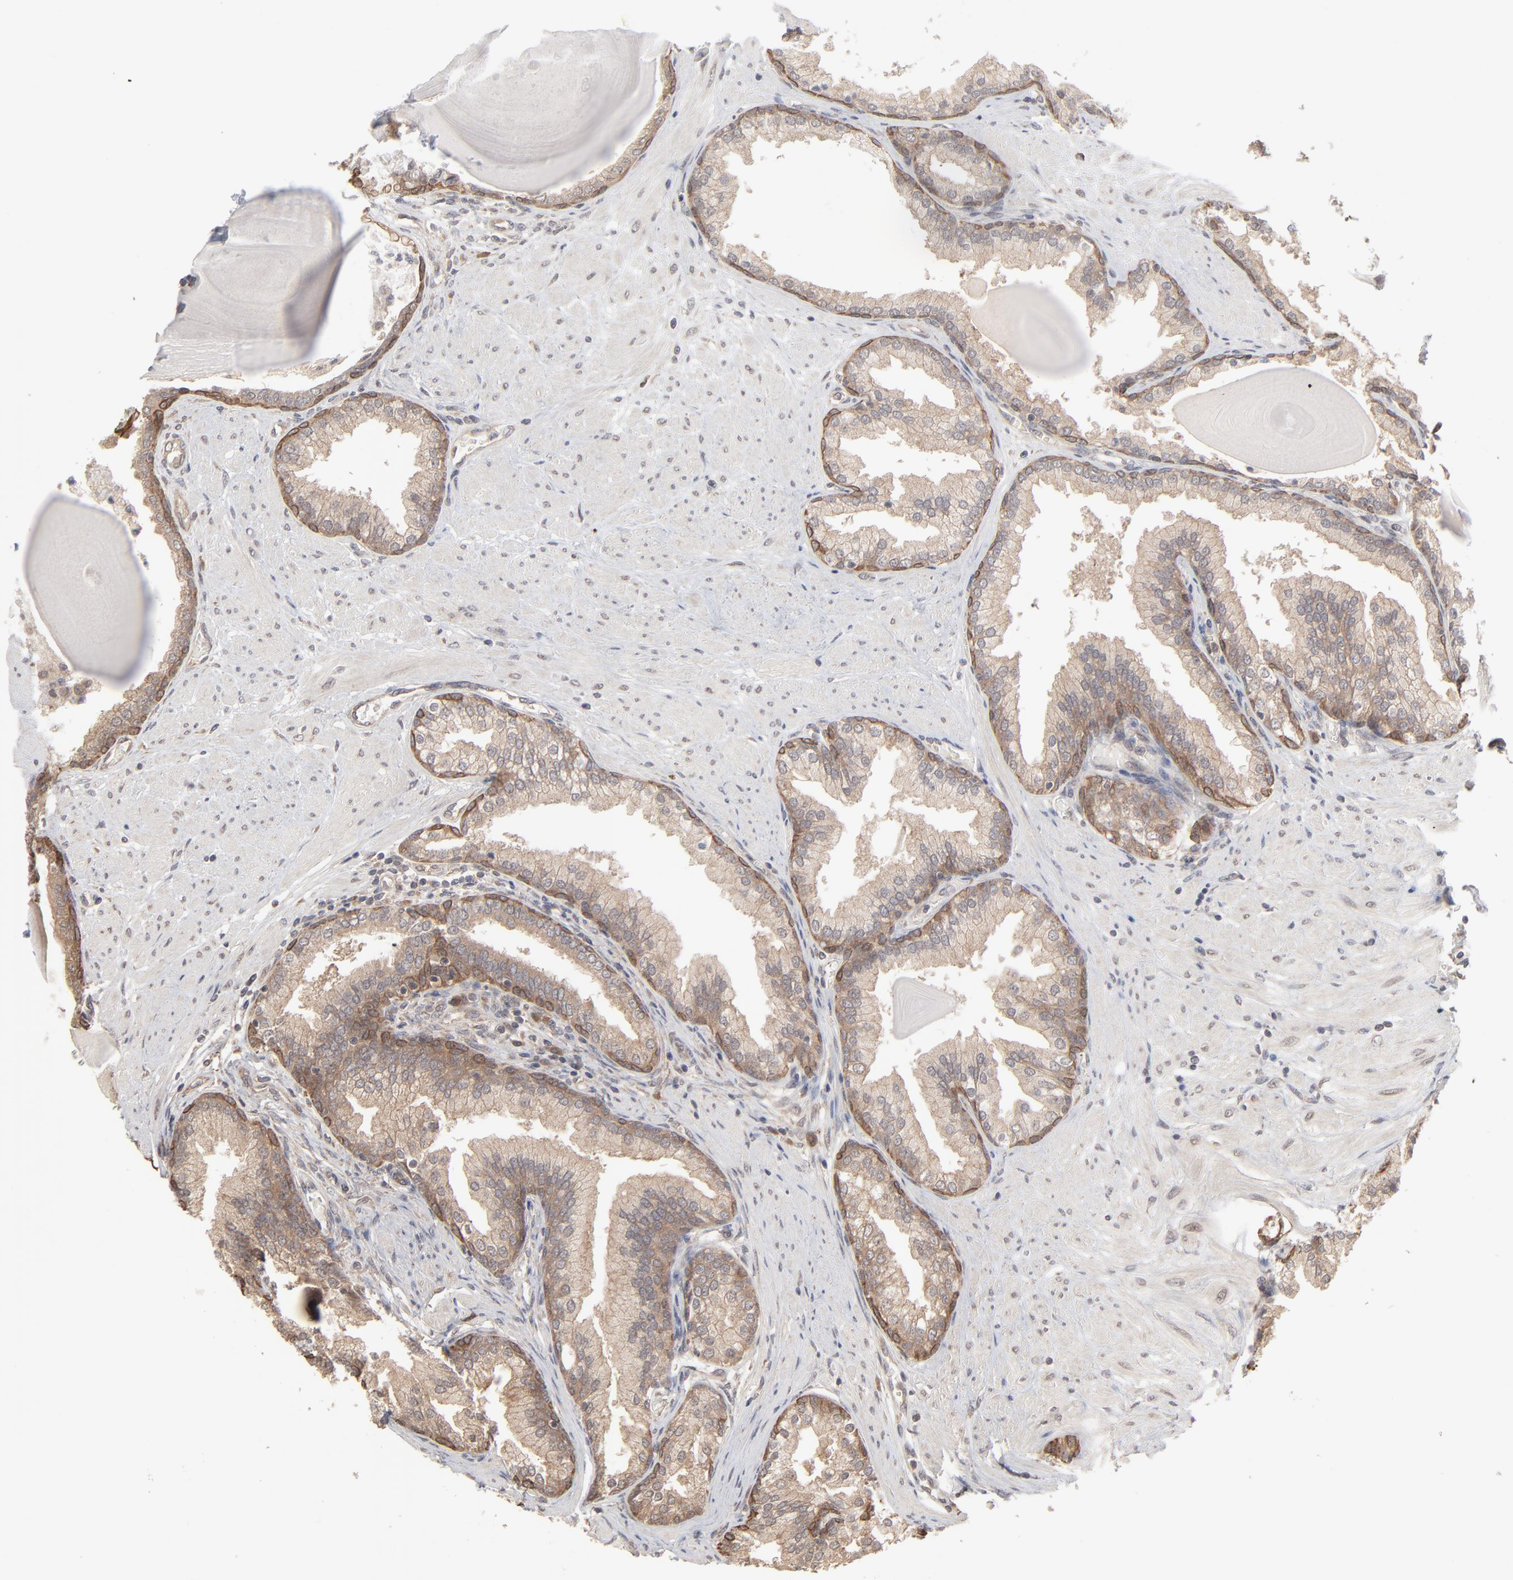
{"staining": {"intensity": "weak", "quantity": ">75%", "location": "cytoplasmic/membranous"}, "tissue": "prostate", "cell_type": "Glandular cells", "image_type": "normal", "snomed": [{"axis": "morphology", "description": "Normal tissue, NOS"}, {"axis": "topography", "description": "Prostate"}], "caption": "Prostate stained with DAB (3,3'-diaminobenzidine) immunohistochemistry shows low levels of weak cytoplasmic/membranous positivity in about >75% of glandular cells.", "gene": "SCFD1", "patient": {"sex": "male", "age": 51}}